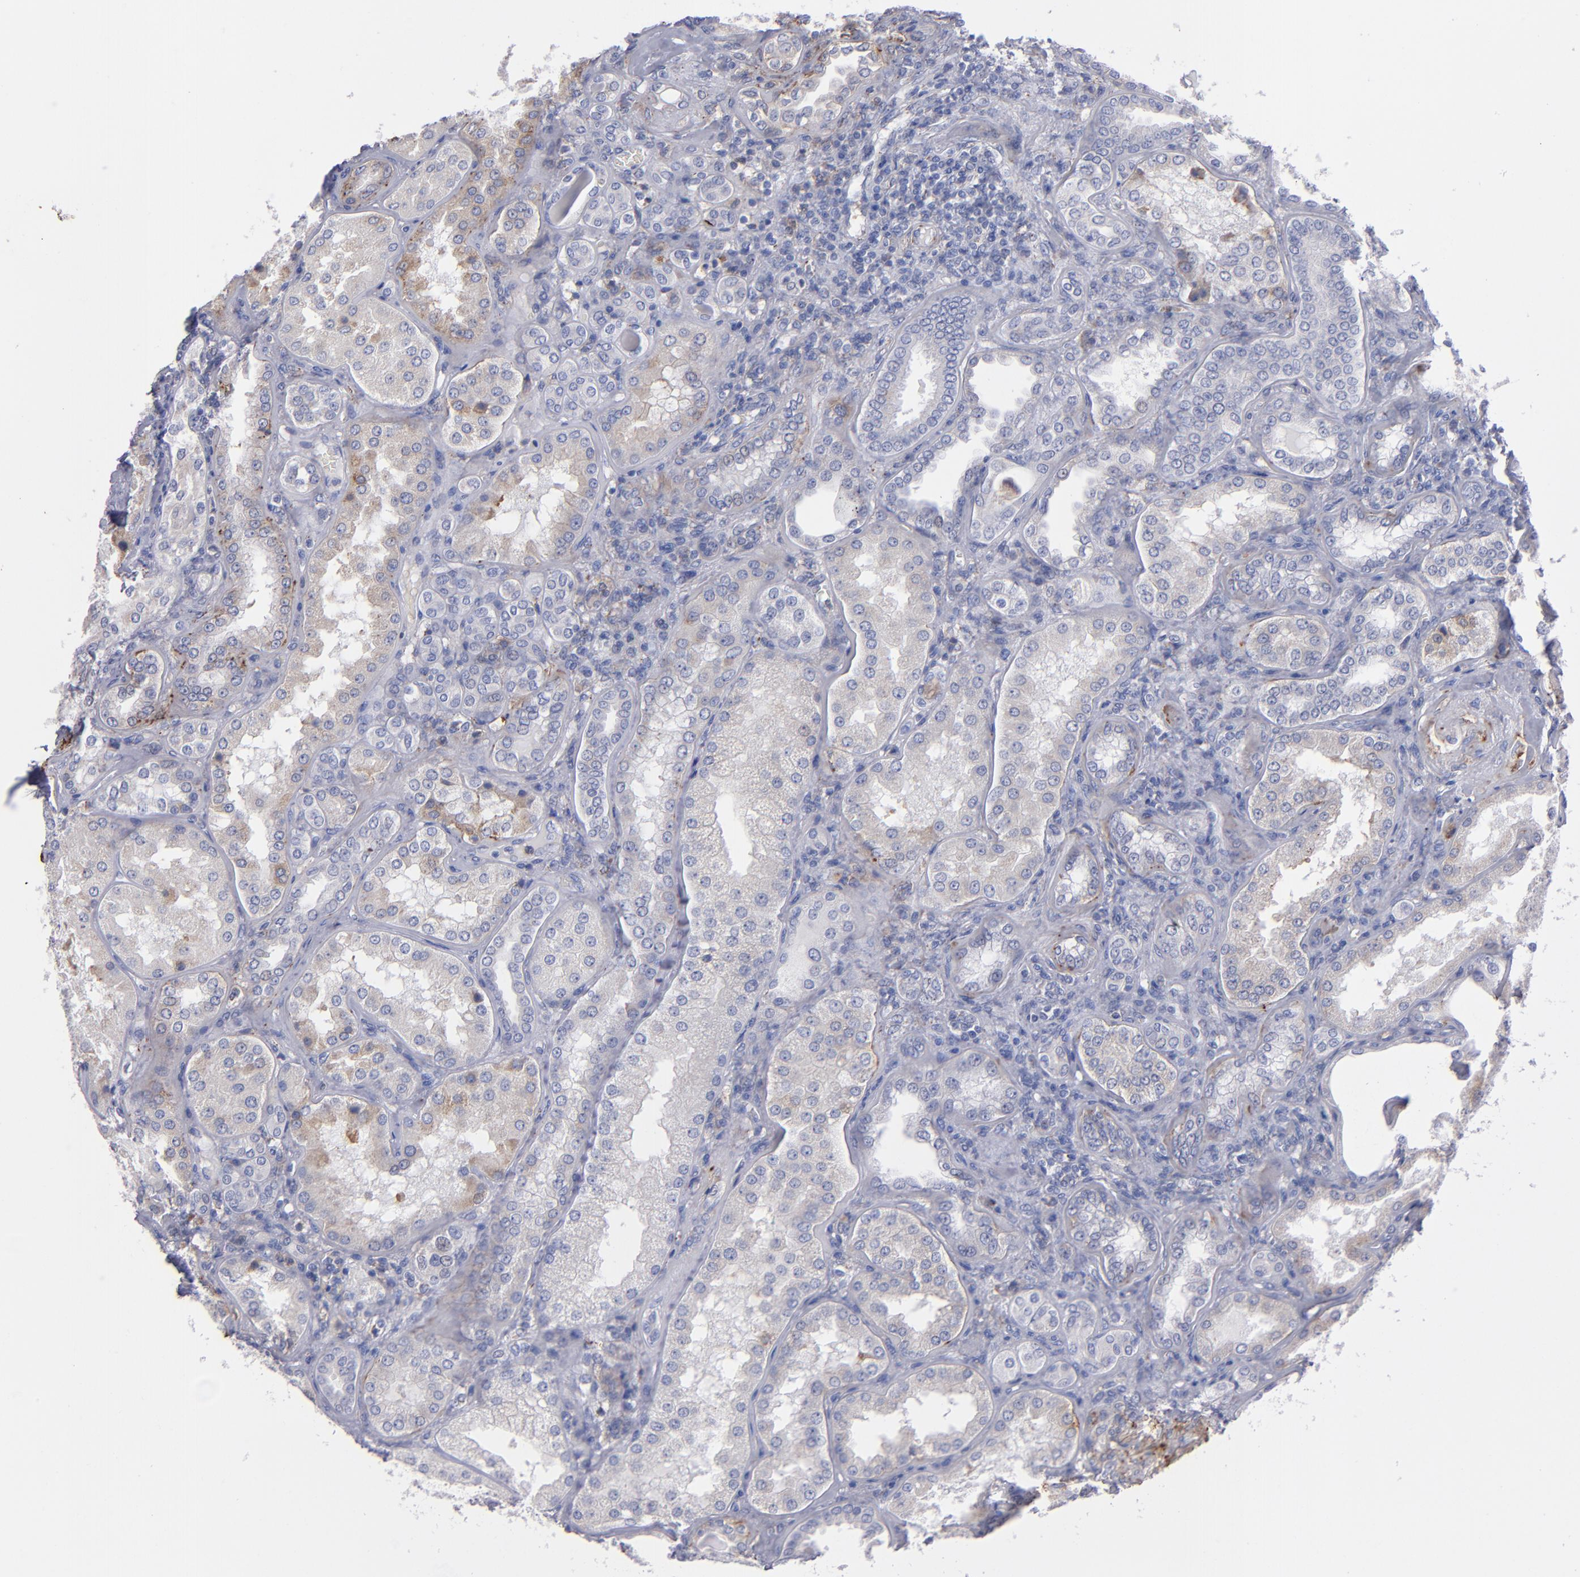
{"staining": {"intensity": "negative", "quantity": "none", "location": "none"}, "tissue": "kidney", "cell_type": "Cells in glomeruli", "image_type": "normal", "snomed": [{"axis": "morphology", "description": "Normal tissue, NOS"}, {"axis": "topography", "description": "Kidney"}], "caption": "The photomicrograph exhibits no staining of cells in glomeruli in benign kidney. (DAB (3,3'-diaminobenzidine) immunohistochemistry visualized using brightfield microscopy, high magnification).", "gene": "MFGE8", "patient": {"sex": "female", "age": 56}}